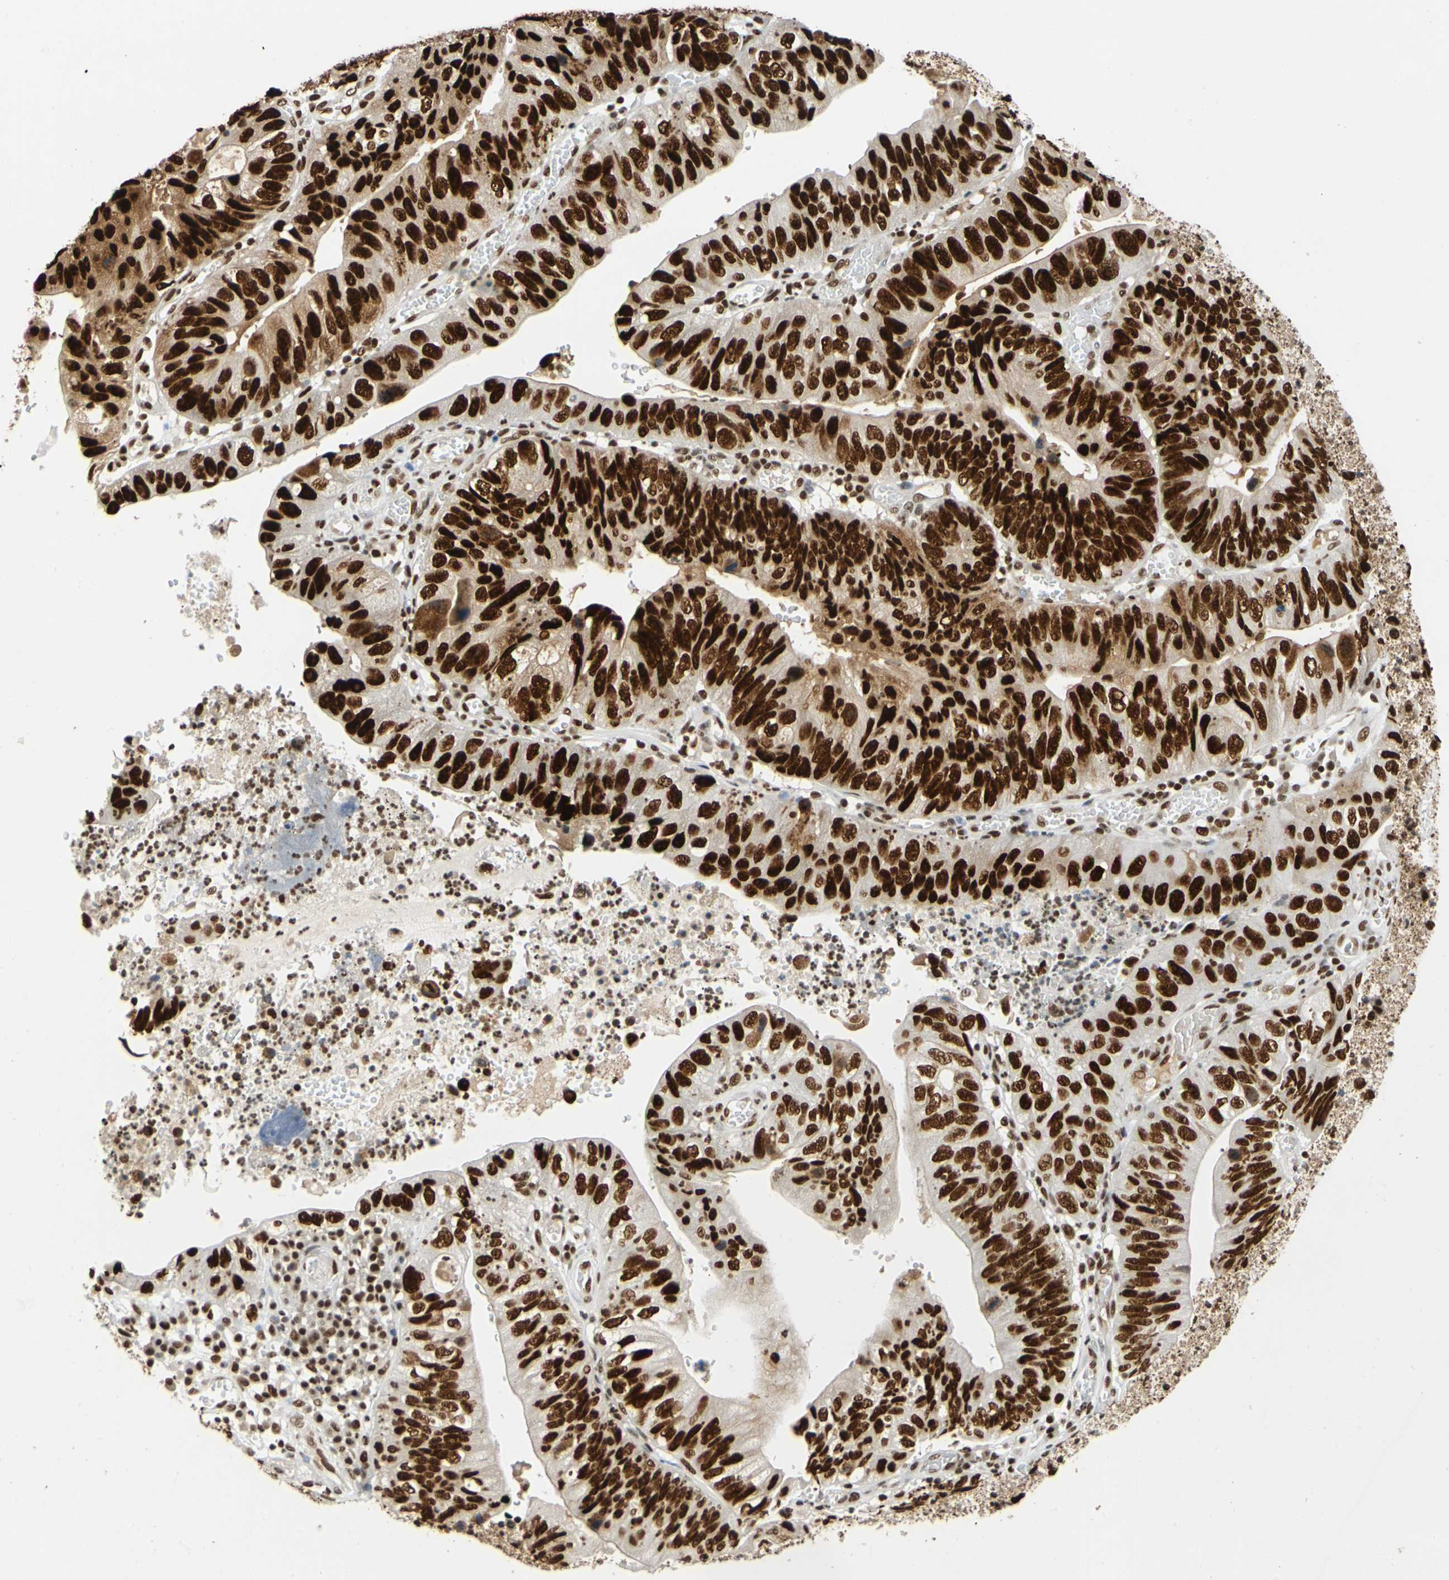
{"staining": {"intensity": "strong", "quantity": ">75%", "location": "nuclear"}, "tissue": "stomach cancer", "cell_type": "Tumor cells", "image_type": "cancer", "snomed": [{"axis": "morphology", "description": "Adenocarcinoma, NOS"}, {"axis": "topography", "description": "Stomach"}], "caption": "This photomicrograph demonstrates immunohistochemistry staining of human stomach adenocarcinoma, with high strong nuclear staining in about >75% of tumor cells.", "gene": "CDK12", "patient": {"sex": "male", "age": 59}}